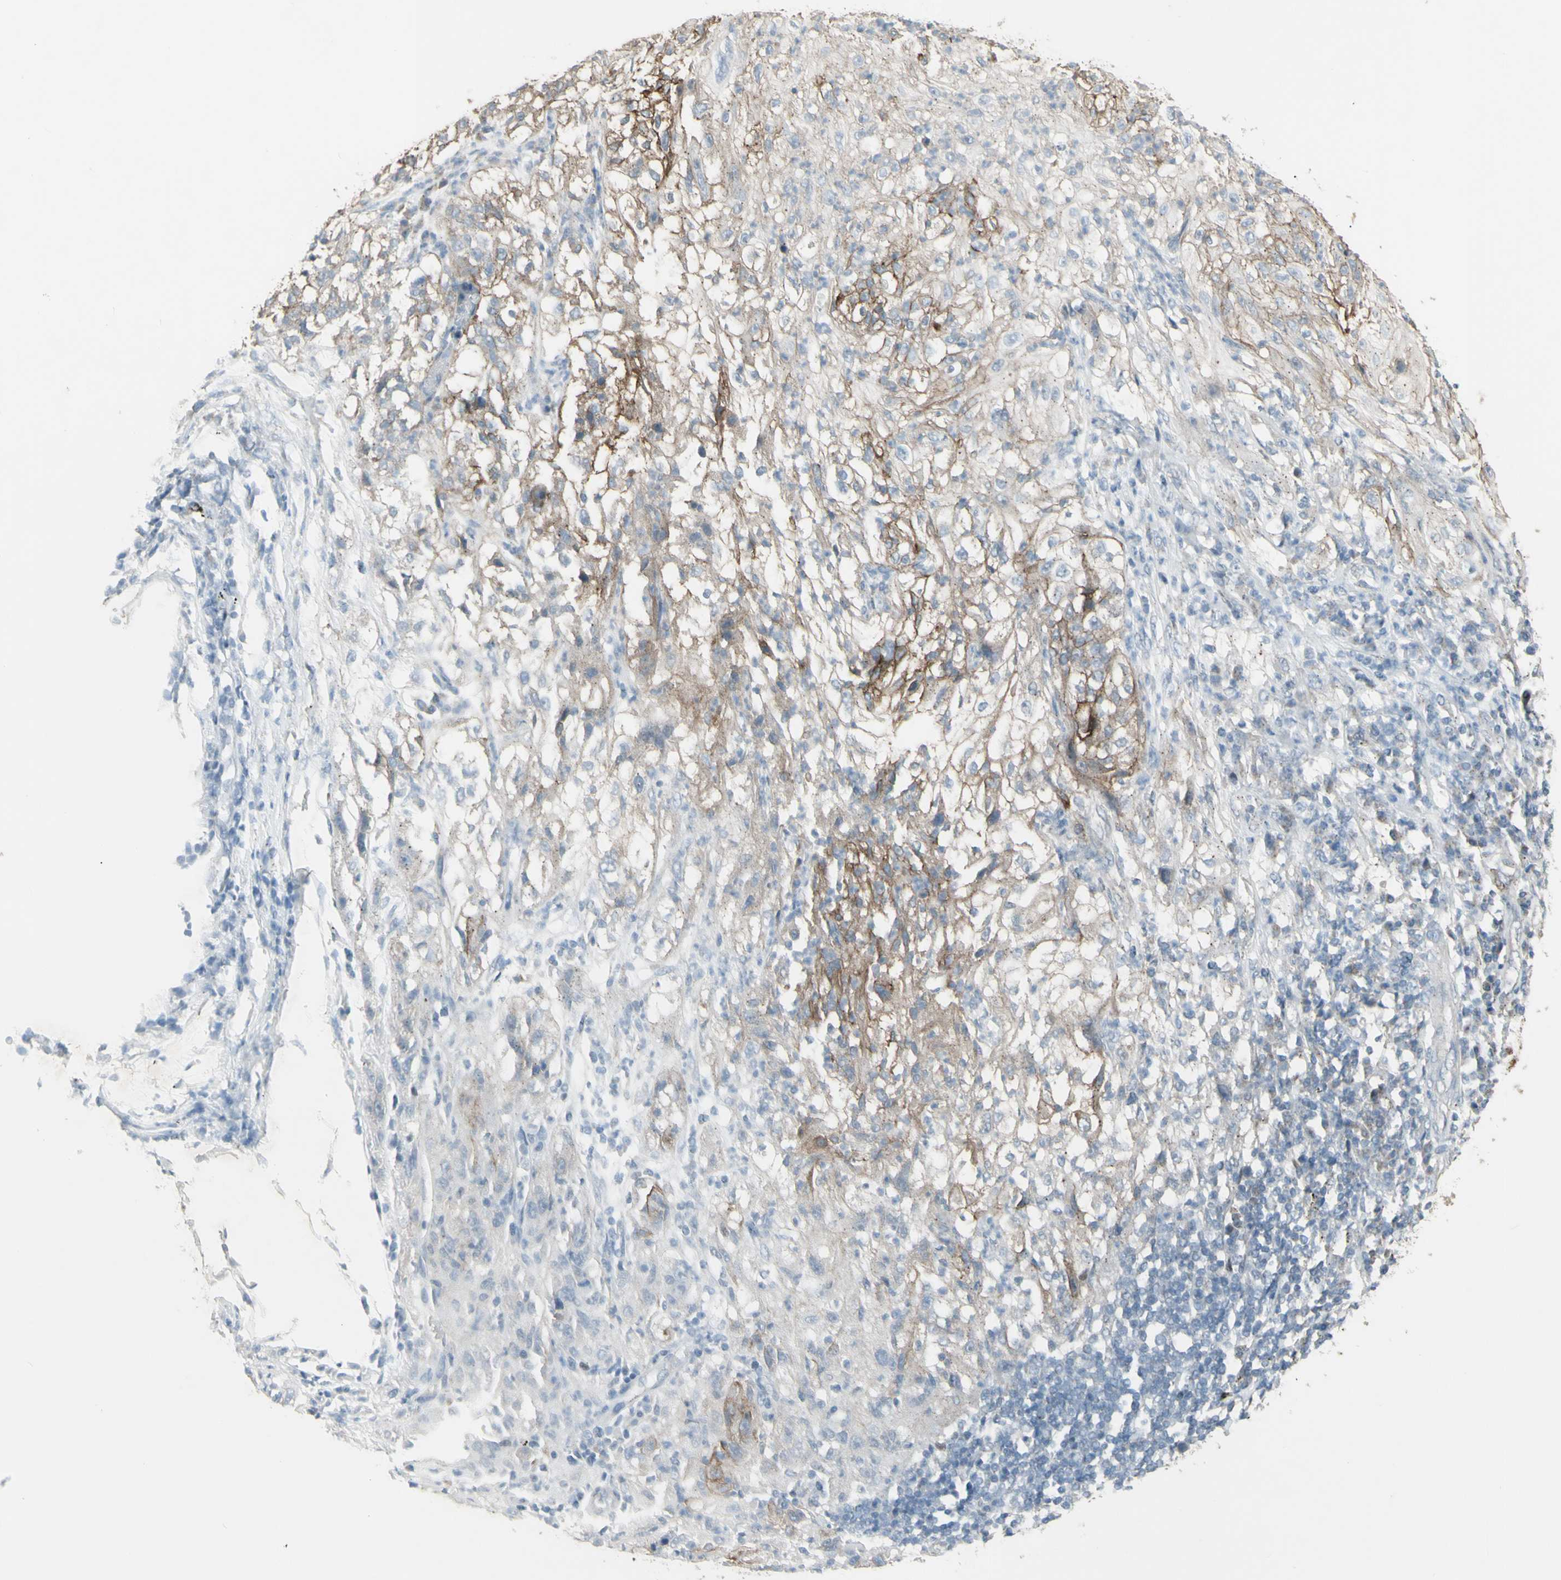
{"staining": {"intensity": "weak", "quantity": "25%-75%", "location": "cytoplasmic/membranous"}, "tissue": "lung cancer", "cell_type": "Tumor cells", "image_type": "cancer", "snomed": [{"axis": "morphology", "description": "Inflammation, NOS"}, {"axis": "morphology", "description": "Squamous cell carcinoma, NOS"}, {"axis": "topography", "description": "Lymph node"}, {"axis": "topography", "description": "Soft tissue"}, {"axis": "topography", "description": "Lung"}], "caption": "High-power microscopy captured an immunohistochemistry (IHC) micrograph of squamous cell carcinoma (lung), revealing weak cytoplasmic/membranous positivity in approximately 25%-75% of tumor cells.", "gene": "FXYD3", "patient": {"sex": "male", "age": 66}}